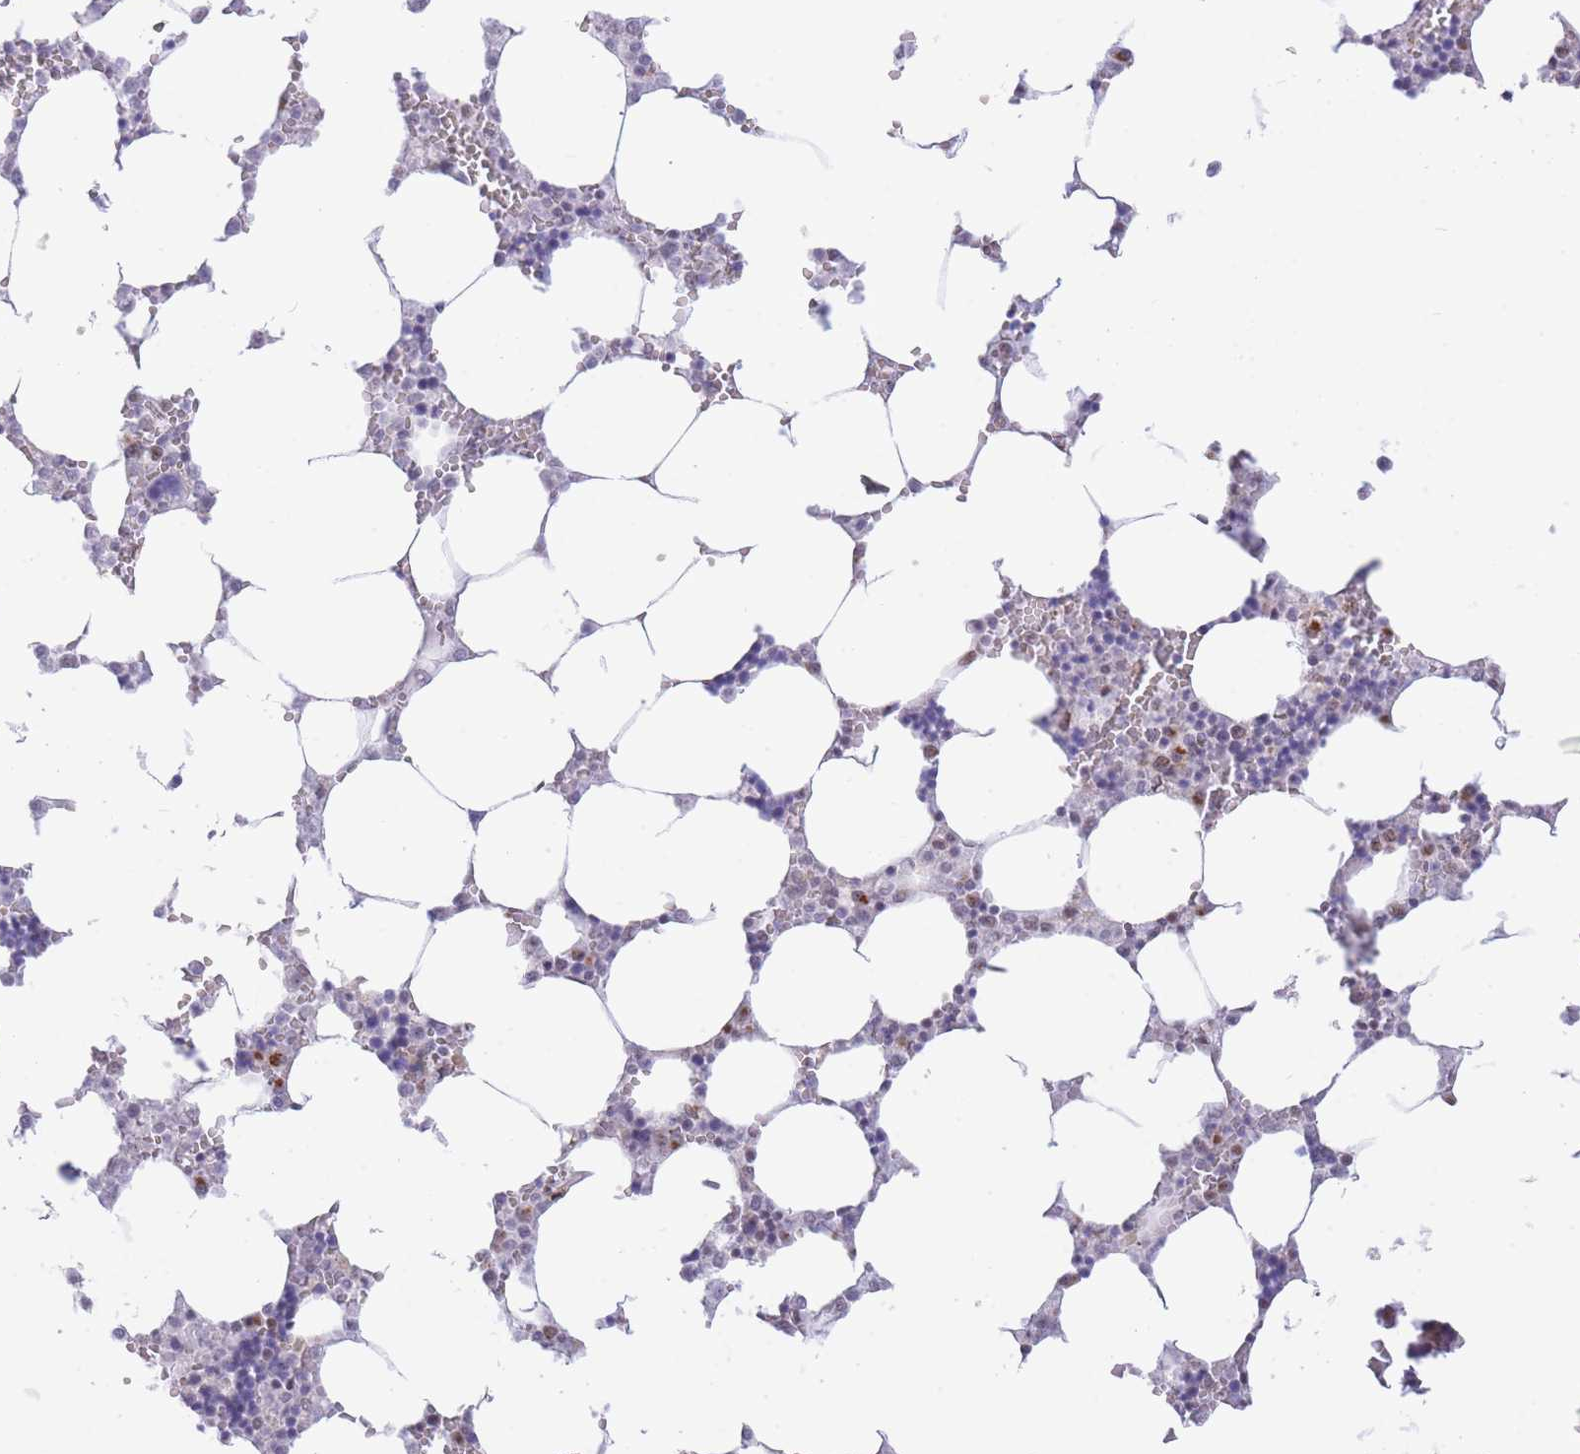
{"staining": {"intensity": "moderate", "quantity": "<25%", "location": "cytoplasmic/membranous"}, "tissue": "bone marrow", "cell_type": "Hematopoietic cells", "image_type": "normal", "snomed": [{"axis": "morphology", "description": "Normal tissue, NOS"}, {"axis": "topography", "description": "Bone marrow"}], "caption": "A low amount of moderate cytoplasmic/membranous expression is seen in approximately <25% of hematopoietic cells in unremarkable bone marrow. (DAB (3,3'-diaminobenzidine) = brown stain, brightfield microscopy at high magnification).", "gene": "INO80C", "patient": {"sex": "male", "age": 64}}